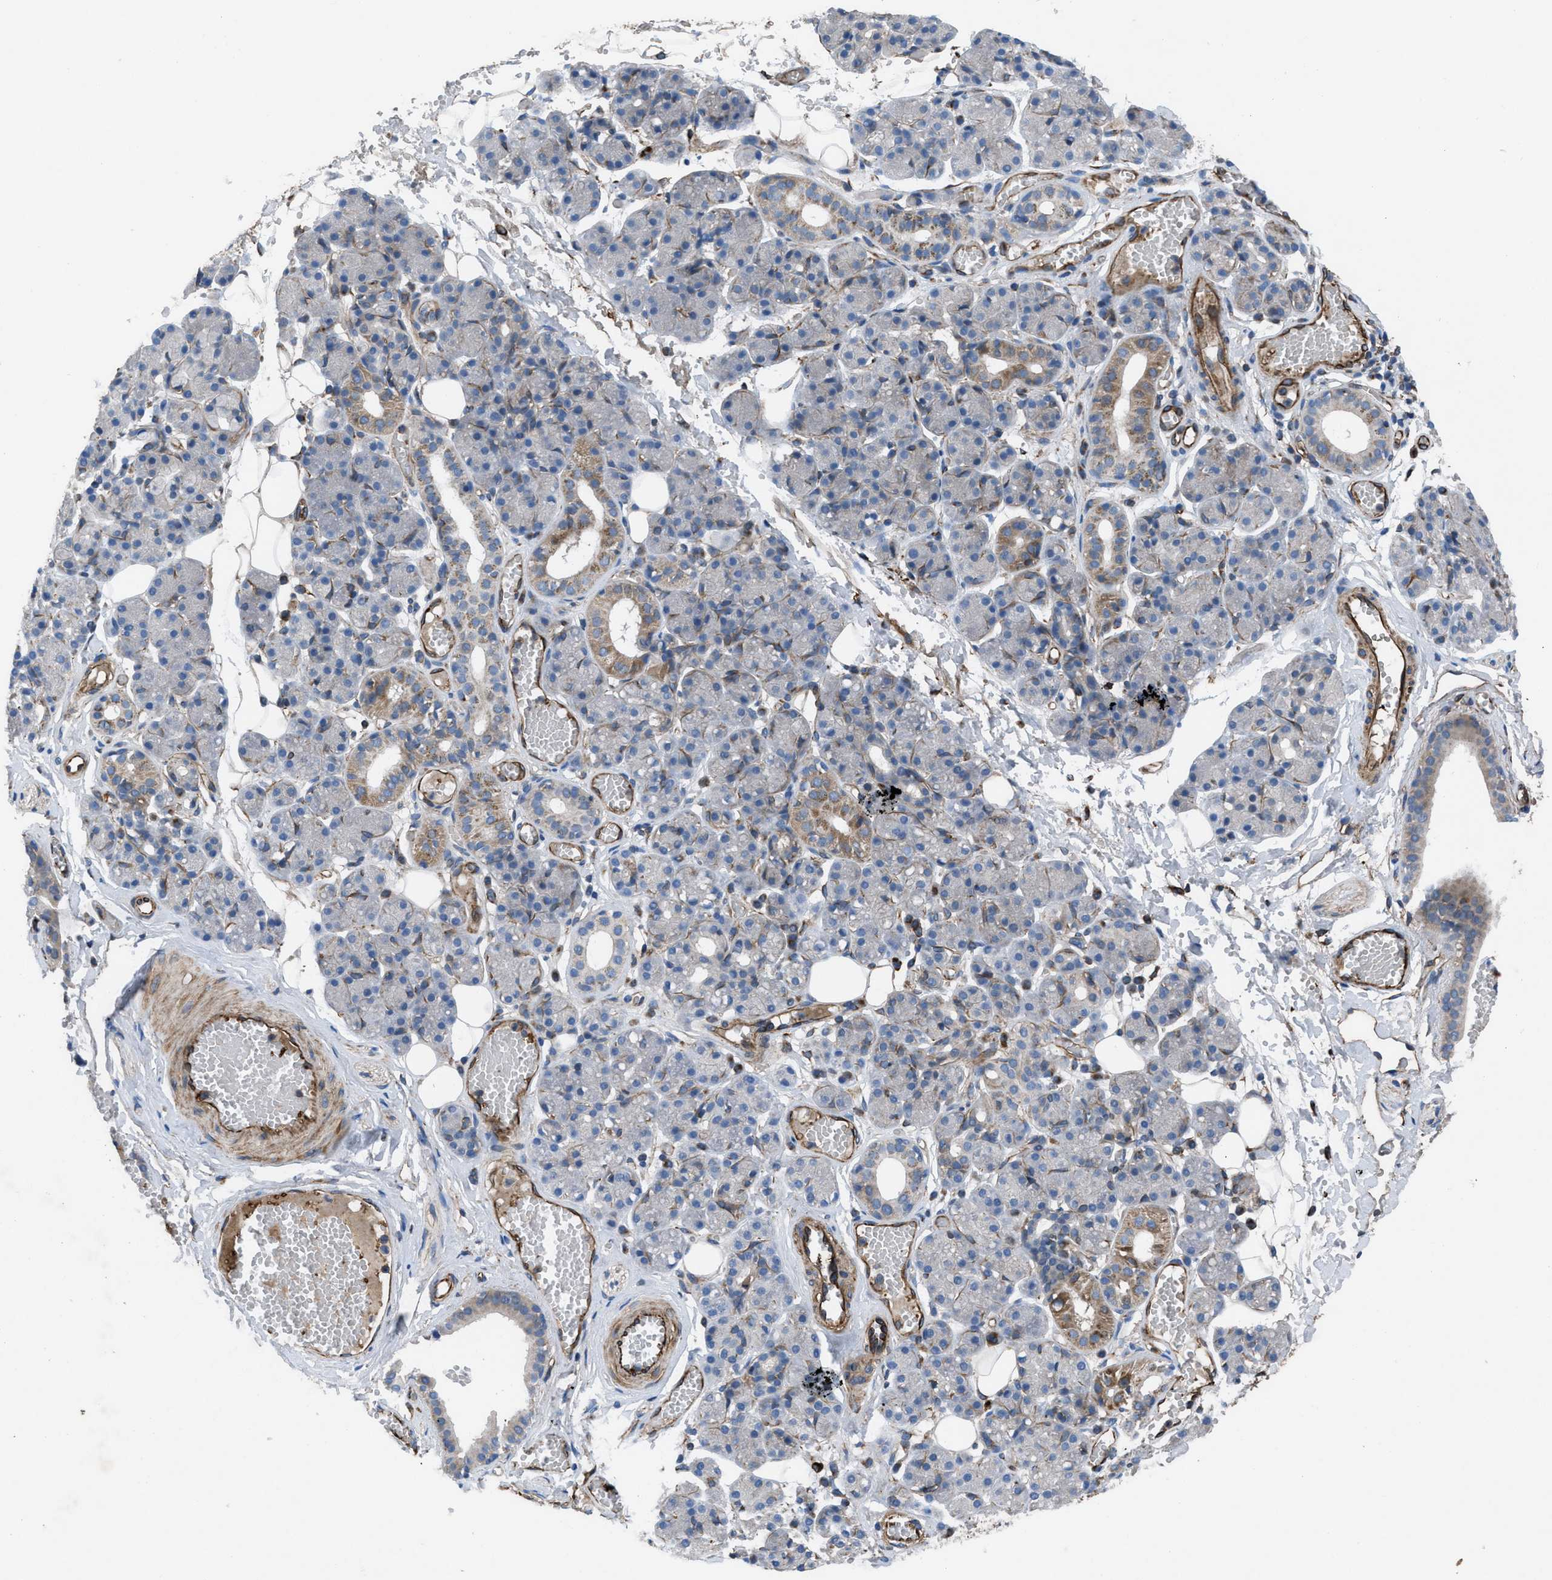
{"staining": {"intensity": "moderate", "quantity": "<25%", "location": "cytoplasmic/membranous"}, "tissue": "salivary gland", "cell_type": "Glandular cells", "image_type": "normal", "snomed": [{"axis": "morphology", "description": "Normal tissue, NOS"}, {"axis": "topography", "description": "Salivary gland"}], "caption": "This image displays IHC staining of normal human salivary gland, with low moderate cytoplasmic/membranous staining in approximately <25% of glandular cells.", "gene": "SLC6A9", "patient": {"sex": "male", "age": 63}}